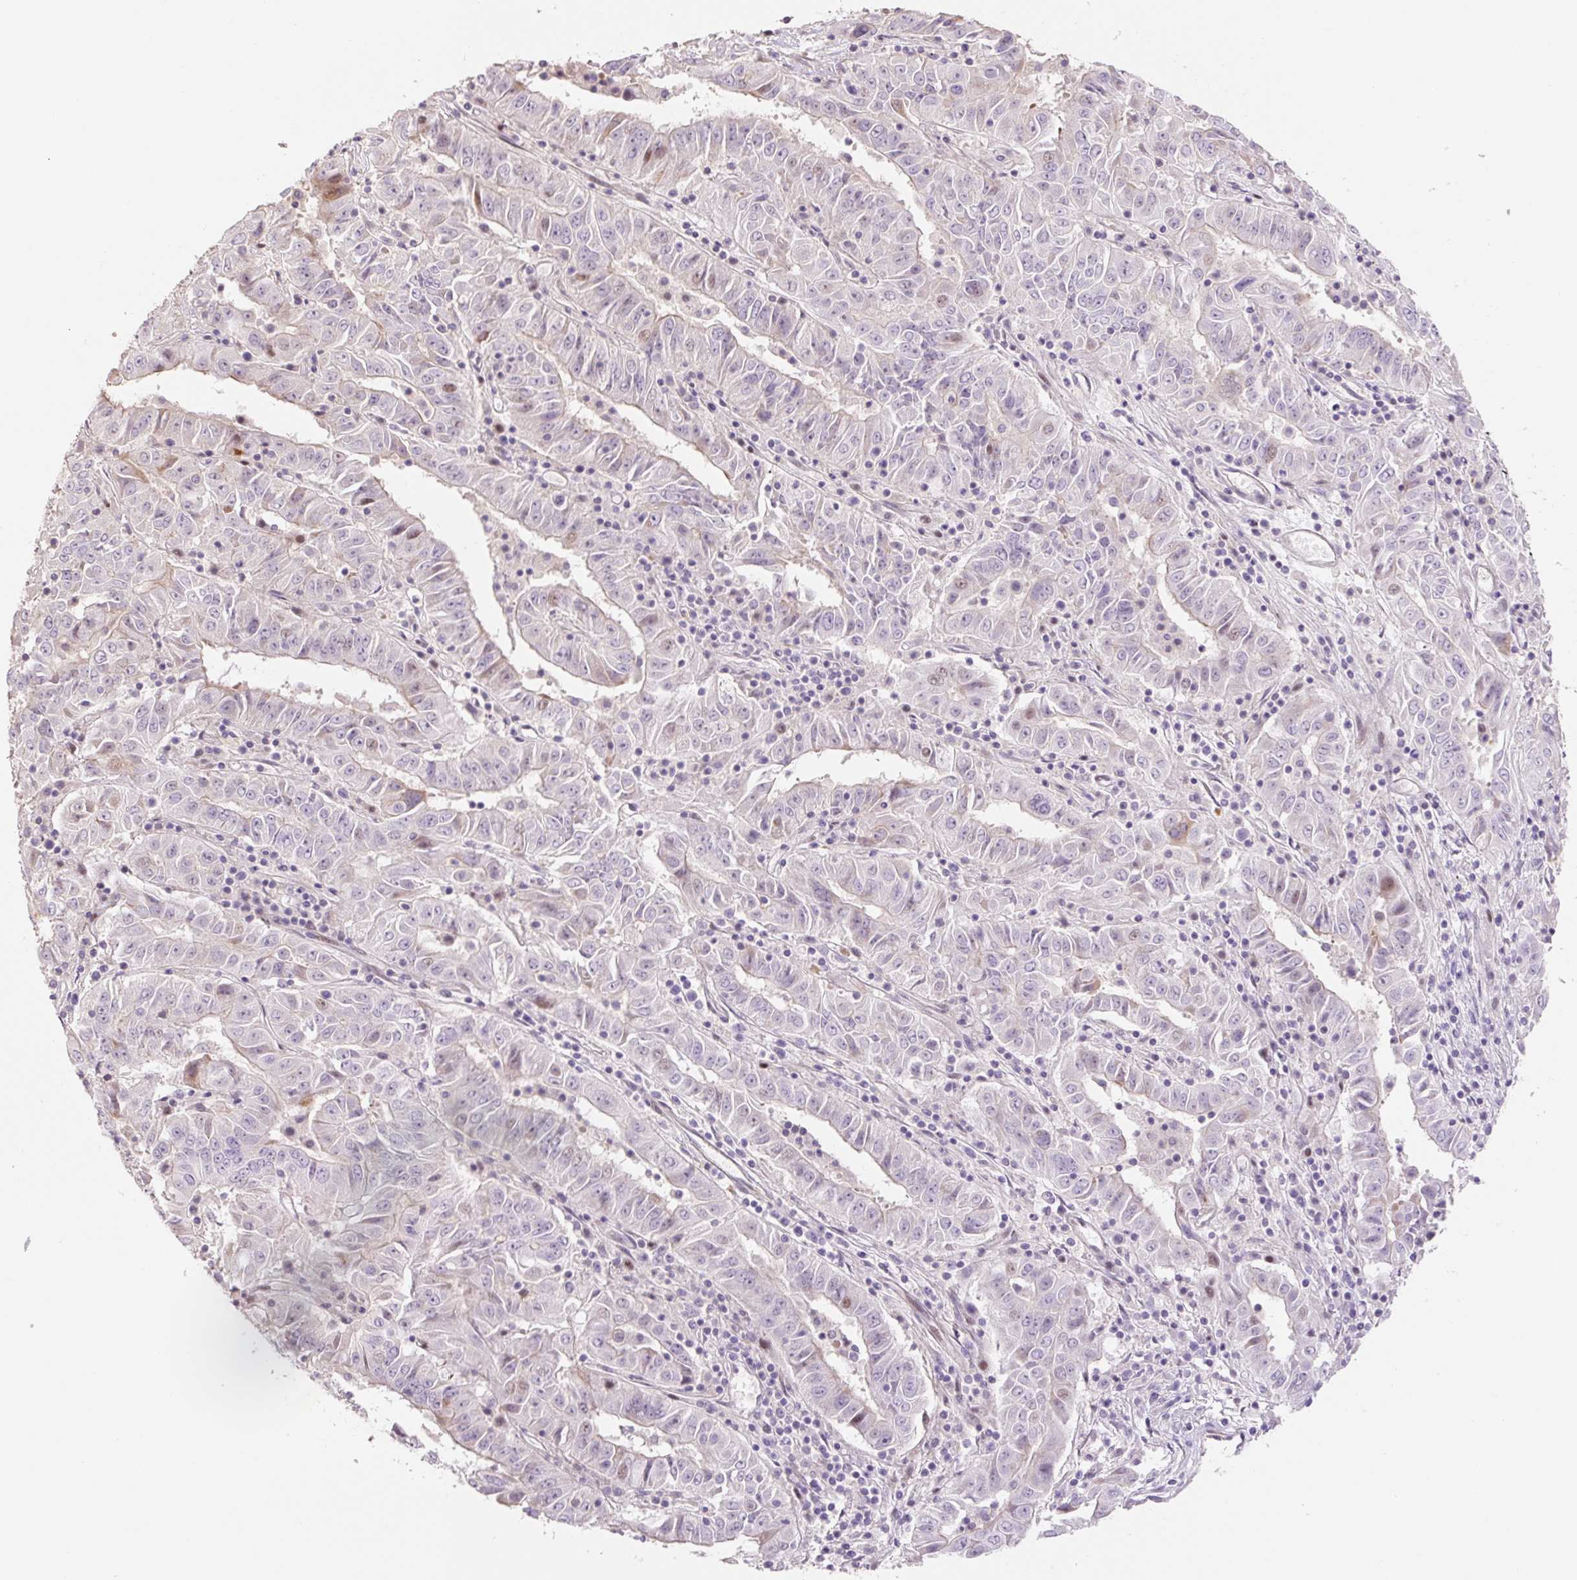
{"staining": {"intensity": "moderate", "quantity": "<25%", "location": "cytoplasmic/membranous,nuclear"}, "tissue": "pancreatic cancer", "cell_type": "Tumor cells", "image_type": "cancer", "snomed": [{"axis": "morphology", "description": "Adenocarcinoma, NOS"}, {"axis": "topography", "description": "Pancreas"}], "caption": "A brown stain highlights moderate cytoplasmic/membranous and nuclear staining of a protein in human adenocarcinoma (pancreatic) tumor cells.", "gene": "ZNF552", "patient": {"sex": "male", "age": 63}}